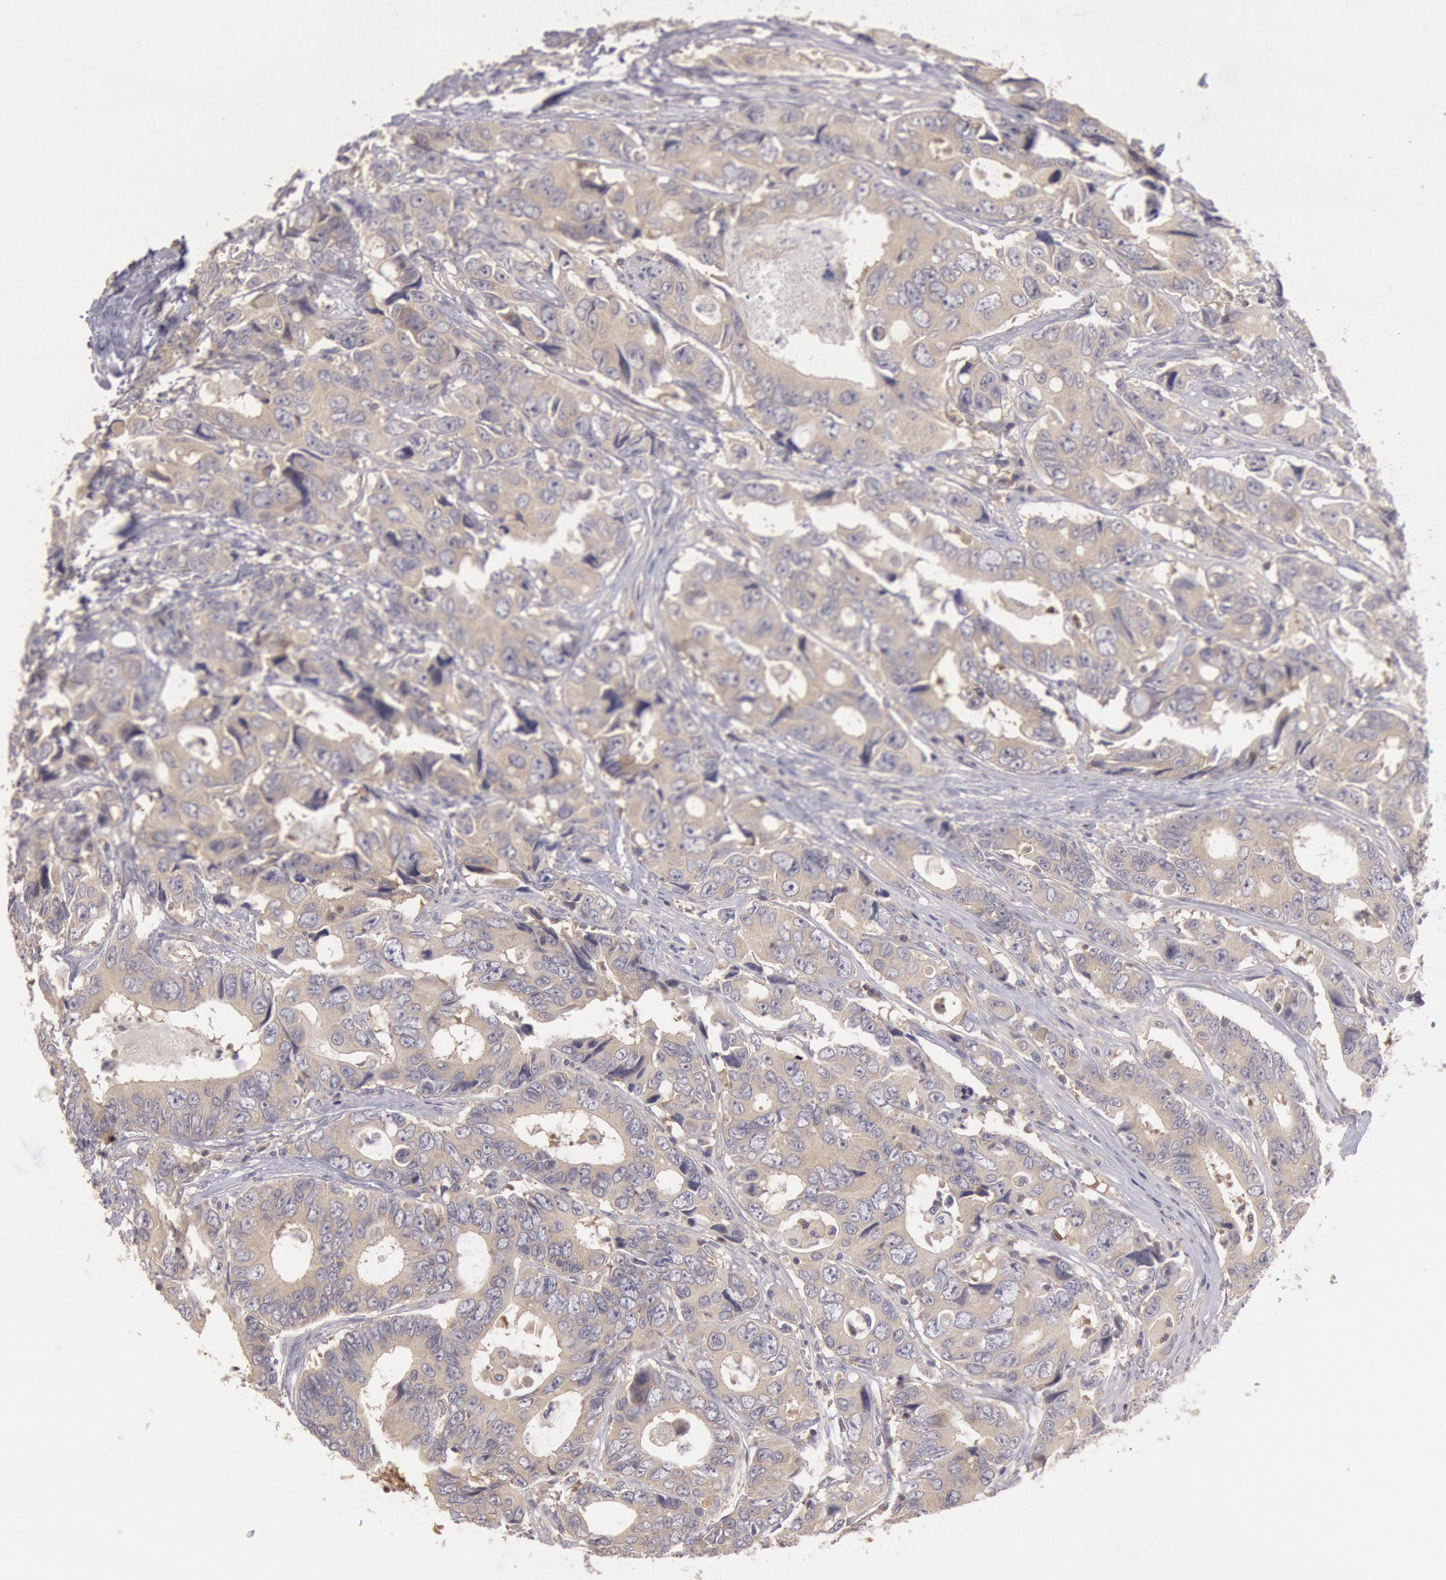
{"staining": {"intensity": "weak", "quantity": ">75%", "location": "cytoplasmic/membranous"}, "tissue": "colorectal cancer", "cell_type": "Tumor cells", "image_type": "cancer", "snomed": [{"axis": "morphology", "description": "Adenocarcinoma, NOS"}, {"axis": "topography", "description": "Rectum"}], "caption": "Approximately >75% of tumor cells in colorectal cancer (adenocarcinoma) reveal weak cytoplasmic/membranous protein expression as visualized by brown immunohistochemical staining.", "gene": "PIK3R1", "patient": {"sex": "female", "age": 67}}